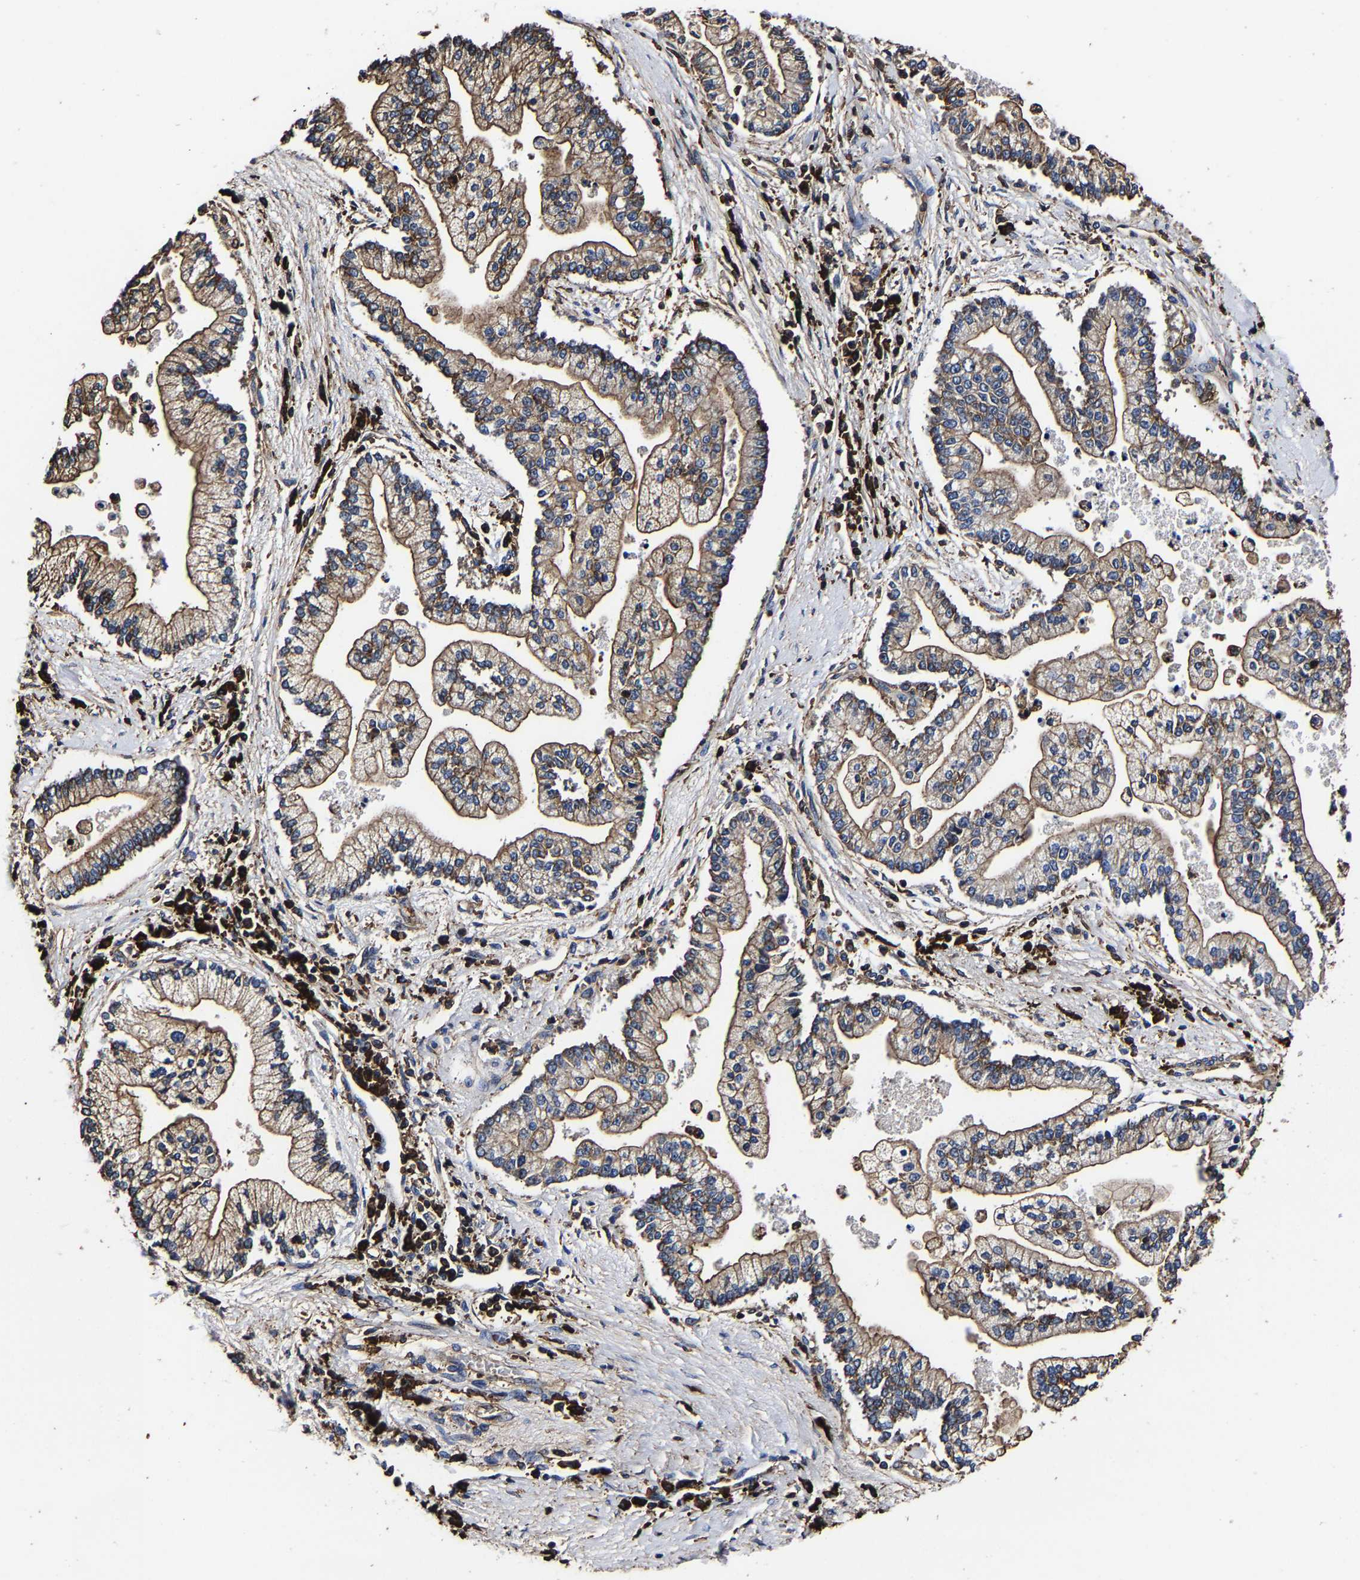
{"staining": {"intensity": "weak", "quantity": ">75%", "location": "cytoplasmic/membranous"}, "tissue": "liver cancer", "cell_type": "Tumor cells", "image_type": "cancer", "snomed": [{"axis": "morphology", "description": "Cholangiocarcinoma"}, {"axis": "topography", "description": "Liver"}], "caption": "Immunohistochemical staining of human liver cancer exhibits low levels of weak cytoplasmic/membranous protein positivity in about >75% of tumor cells. The protein is shown in brown color, while the nuclei are stained blue.", "gene": "SSH3", "patient": {"sex": "male", "age": 50}}